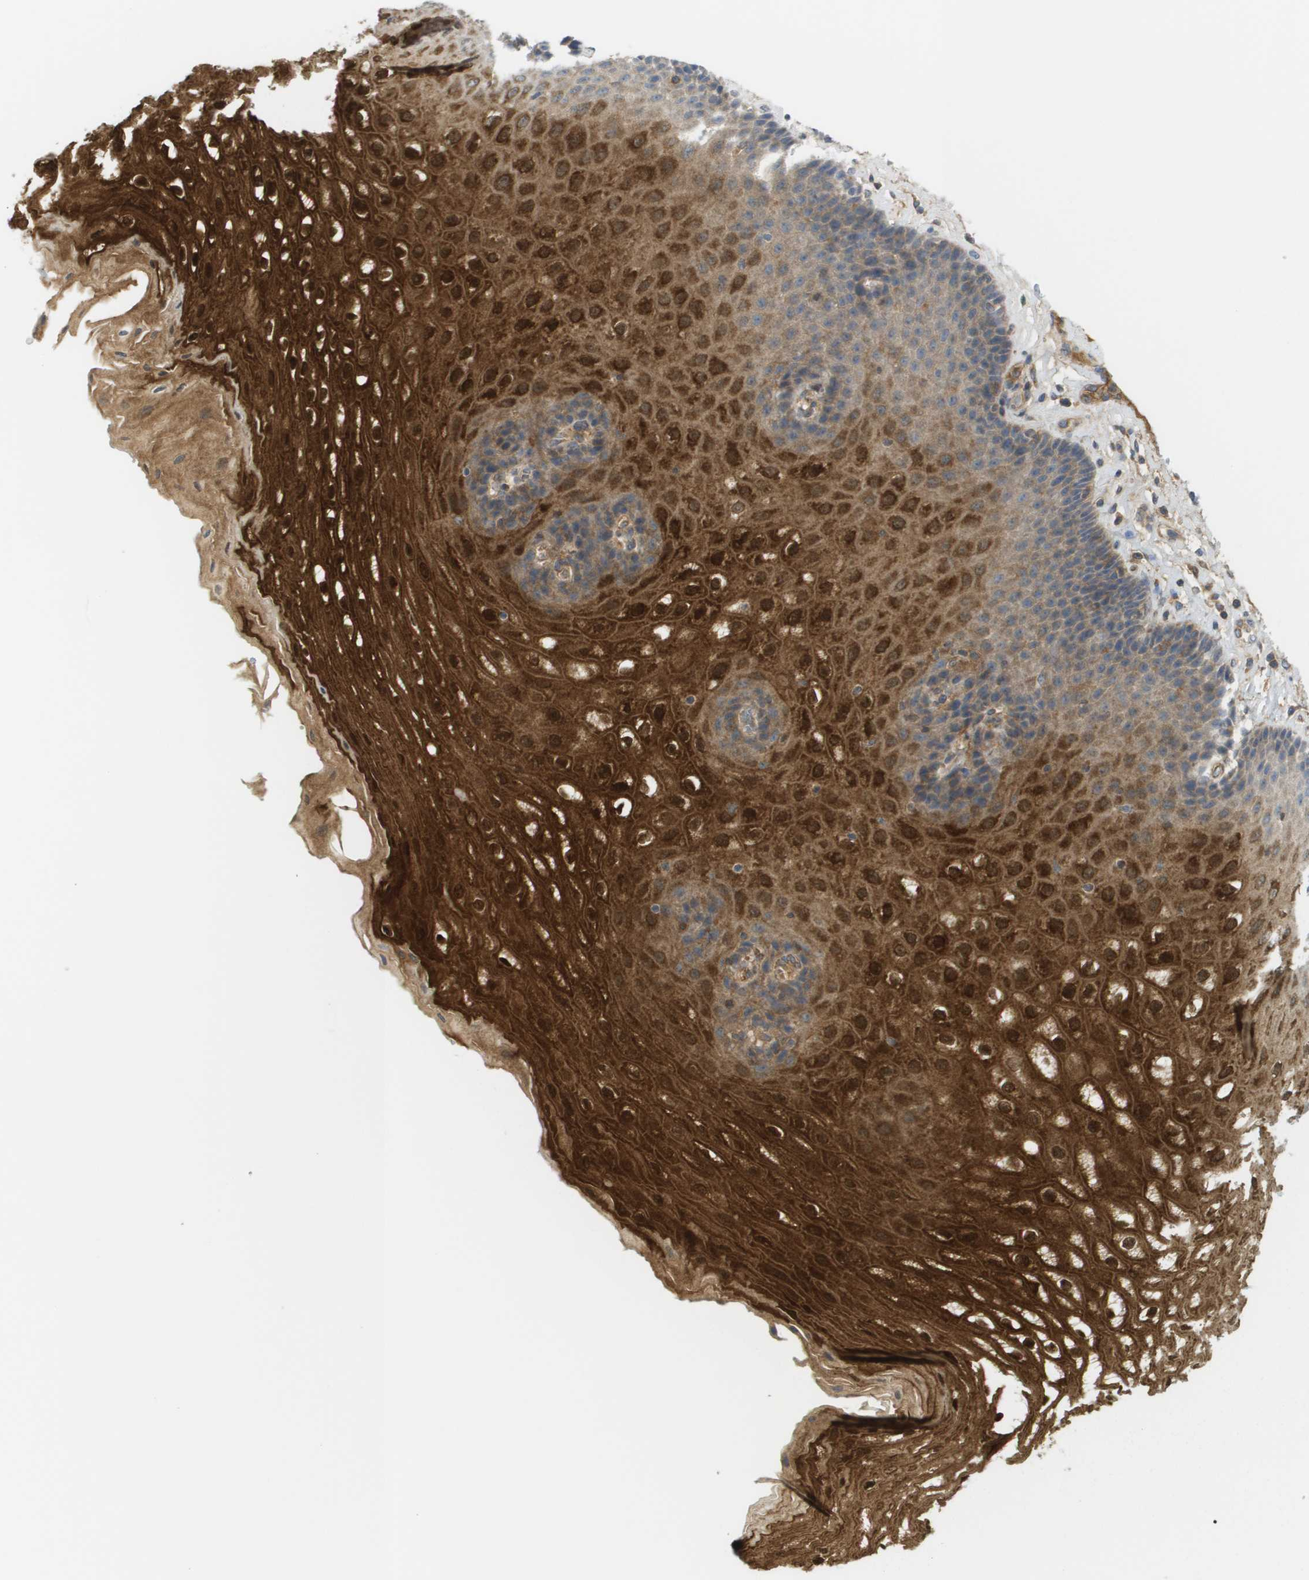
{"staining": {"intensity": "strong", "quantity": ">75%", "location": "cytoplasmic/membranous,nuclear"}, "tissue": "esophagus", "cell_type": "Squamous epithelial cells", "image_type": "normal", "snomed": [{"axis": "morphology", "description": "Normal tissue, NOS"}, {"axis": "topography", "description": "Esophagus"}], "caption": "Immunohistochemical staining of unremarkable human esophagus reveals high levels of strong cytoplasmic/membranous,nuclear staining in approximately >75% of squamous epithelial cells. Nuclei are stained in blue.", "gene": "PROC", "patient": {"sex": "male", "age": 54}}